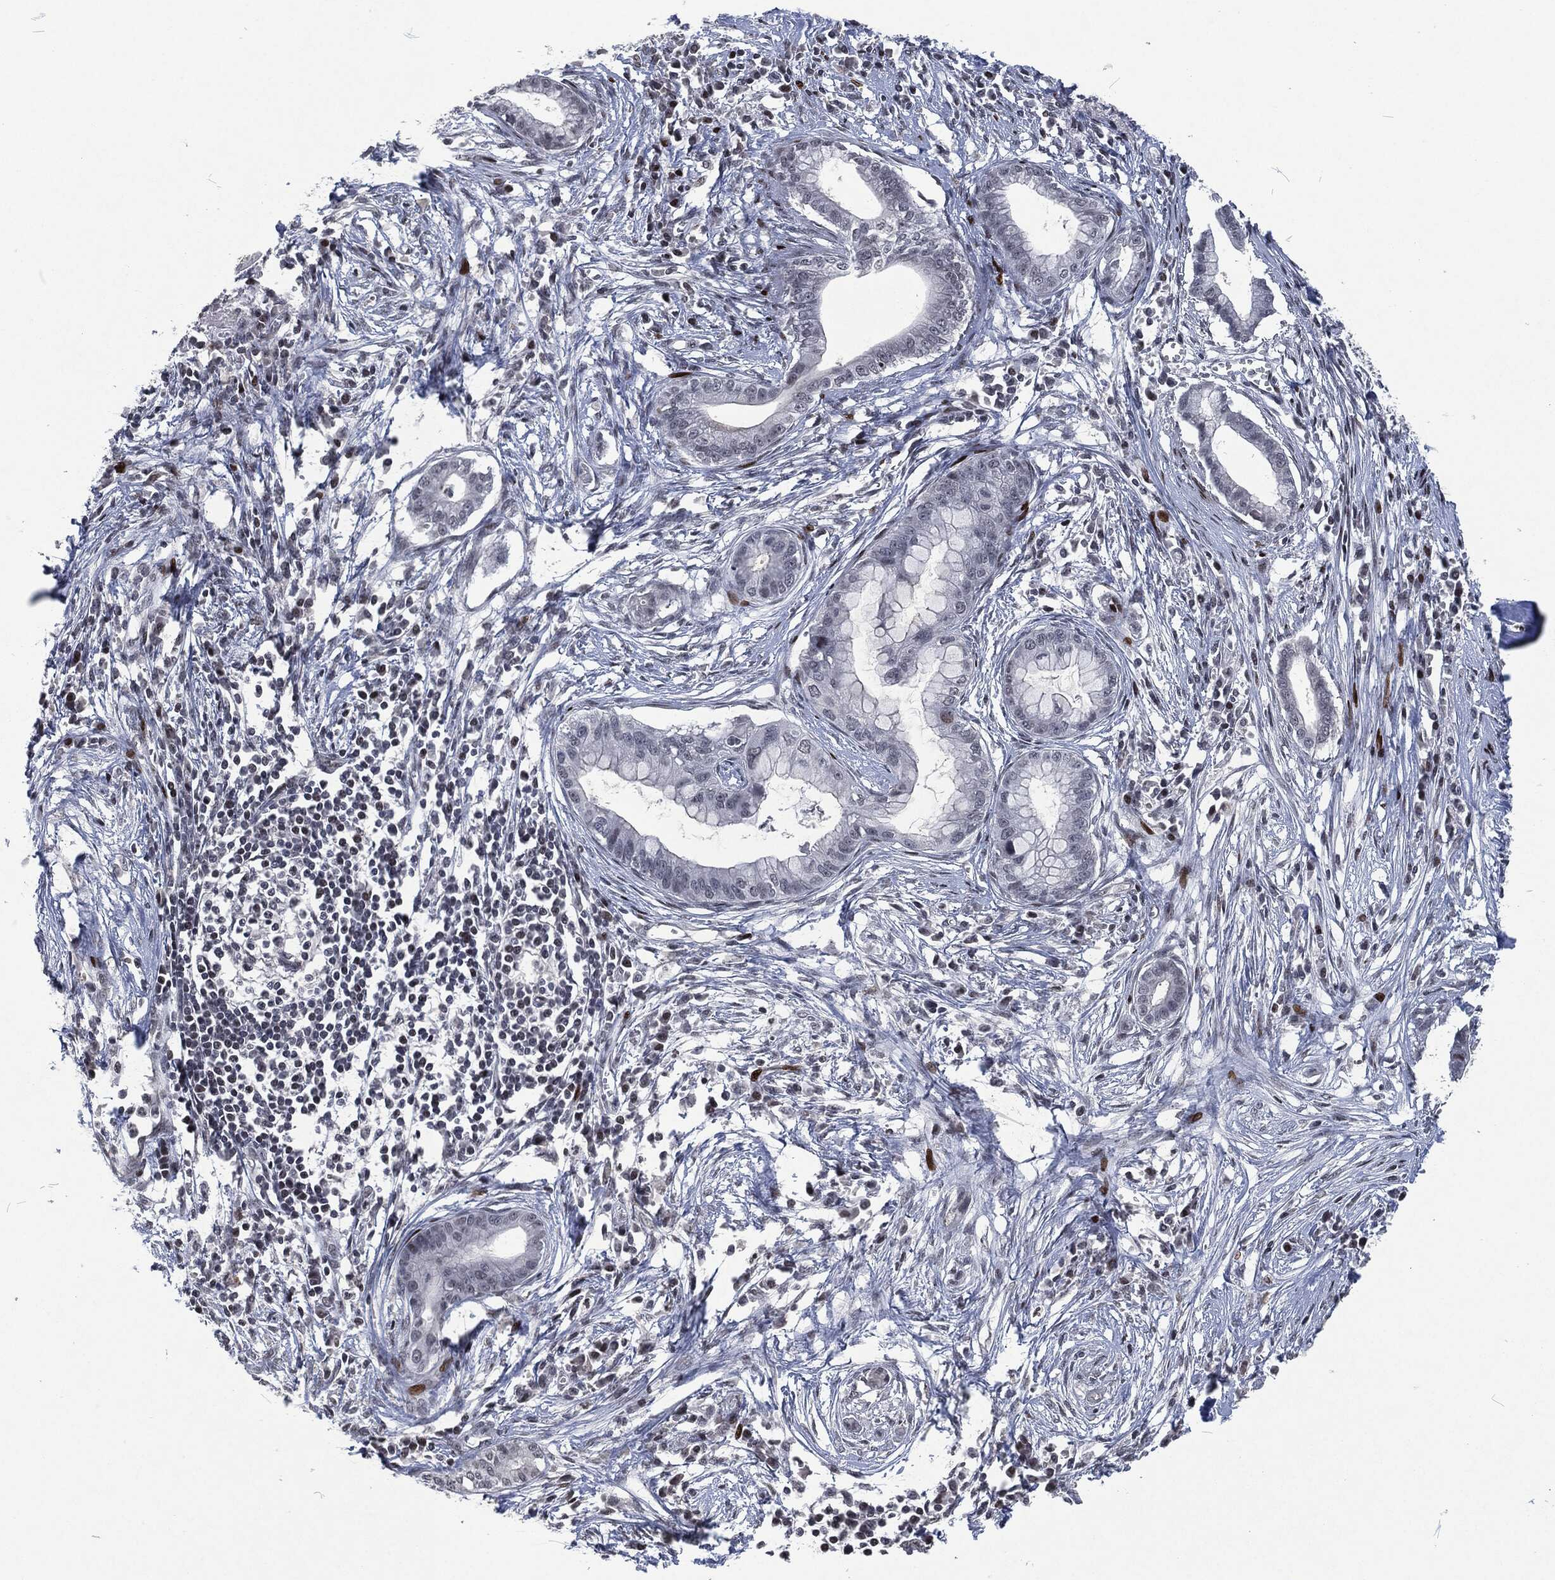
{"staining": {"intensity": "negative", "quantity": "none", "location": "none"}, "tissue": "pancreatic cancer", "cell_type": "Tumor cells", "image_type": "cancer", "snomed": [{"axis": "morphology", "description": "Normal tissue, NOS"}, {"axis": "morphology", "description": "Adenocarcinoma, NOS"}, {"axis": "topography", "description": "Pancreas"}], "caption": "Immunohistochemistry (IHC) of human adenocarcinoma (pancreatic) reveals no positivity in tumor cells. Nuclei are stained in blue.", "gene": "EGFR", "patient": {"sex": "female", "age": 58}}